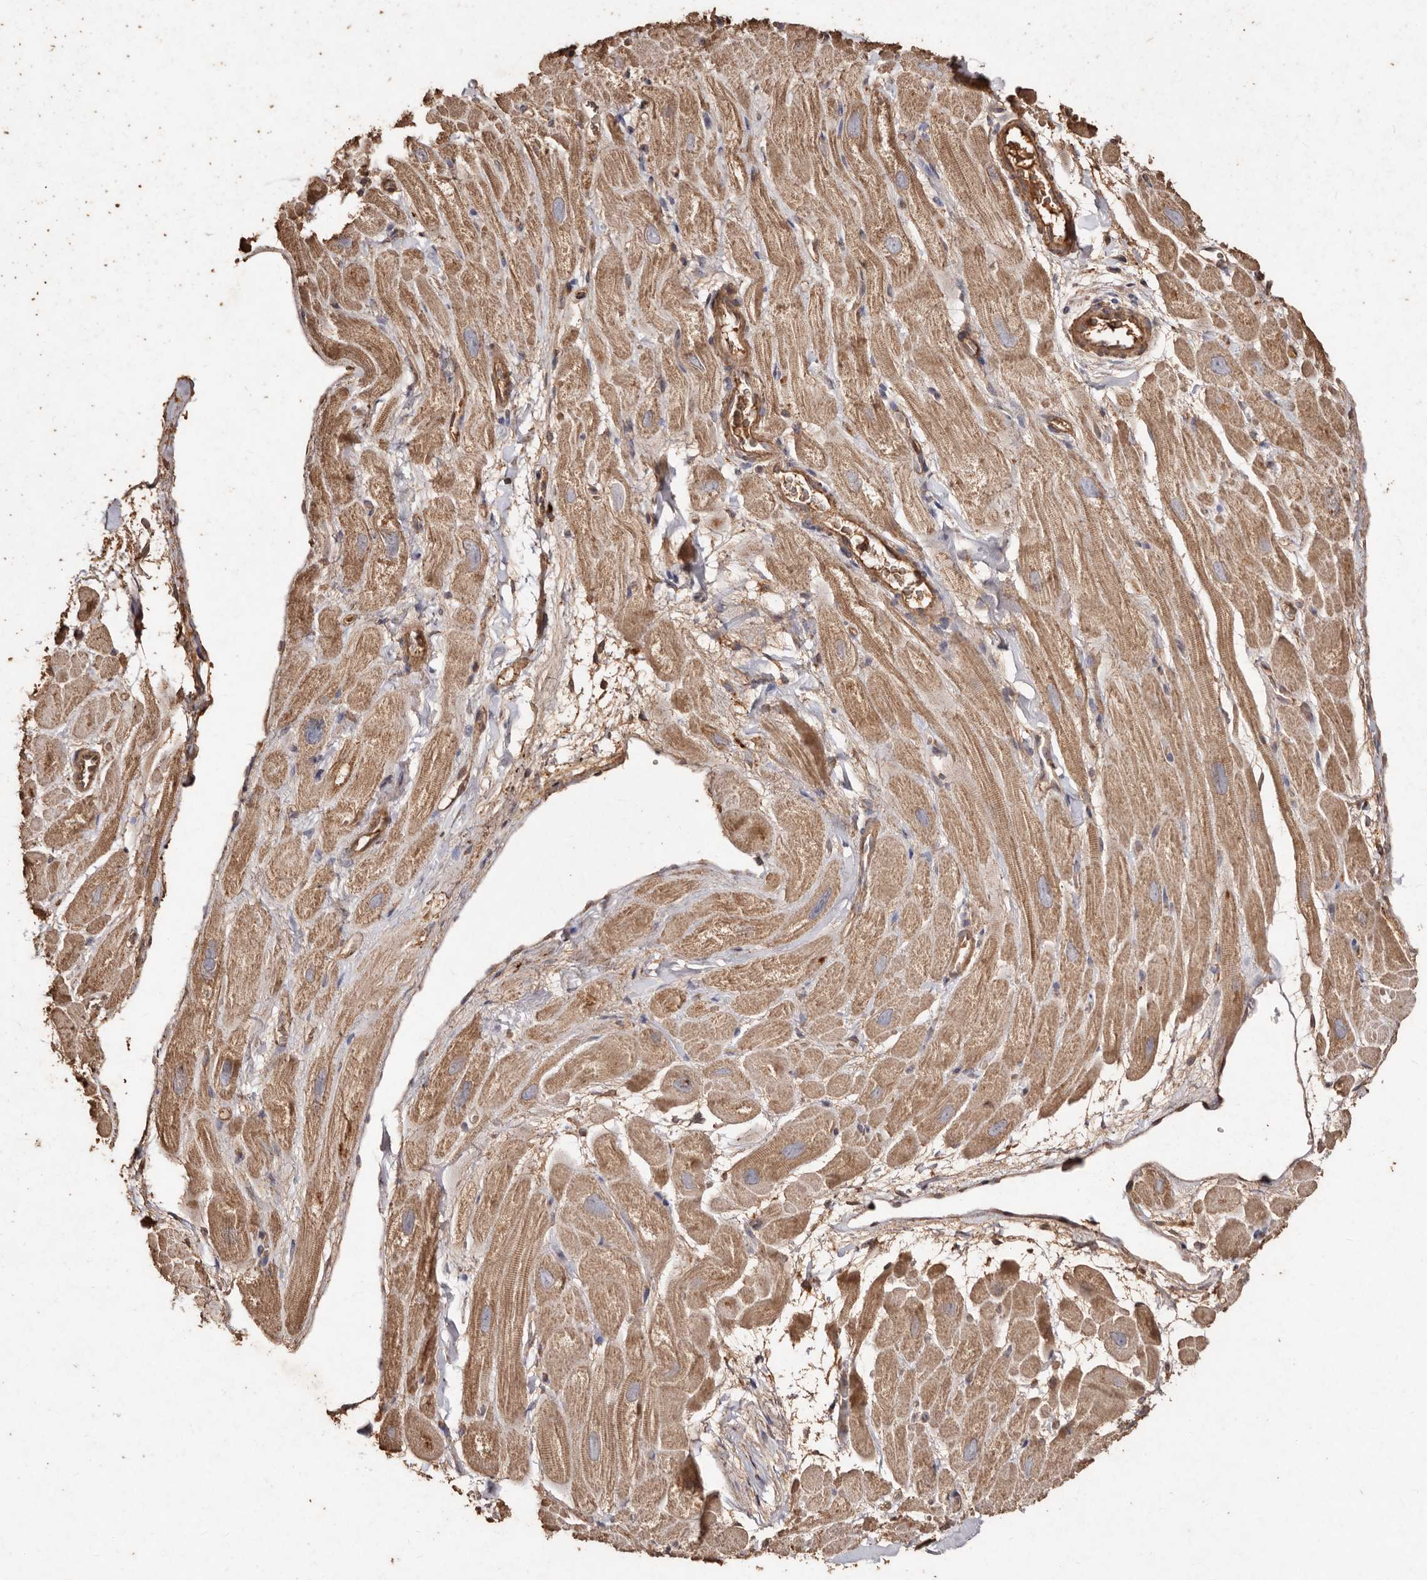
{"staining": {"intensity": "moderate", "quantity": ">75%", "location": "cytoplasmic/membranous"}, "tissue": "heart muscle", "cell_type": "Cardiomyocytes", "image_type": "normal", "snomed": [{"axis": "morphology", "description": "Normal tissue, NOS"}, {"axis": "topography", "description": "Heart"}], "caption": "Protein staining exhibits moderate cytoplasmic/membranous staining in approximately >75% of cardiomyocytes in unremarkable heart muscle. Immunohistochemistry (ihc) stains the protein of interest in brown and the nuclei are stained blue.", "gene": "FARS2", "patient": {"sex": "male", "age": 49}}